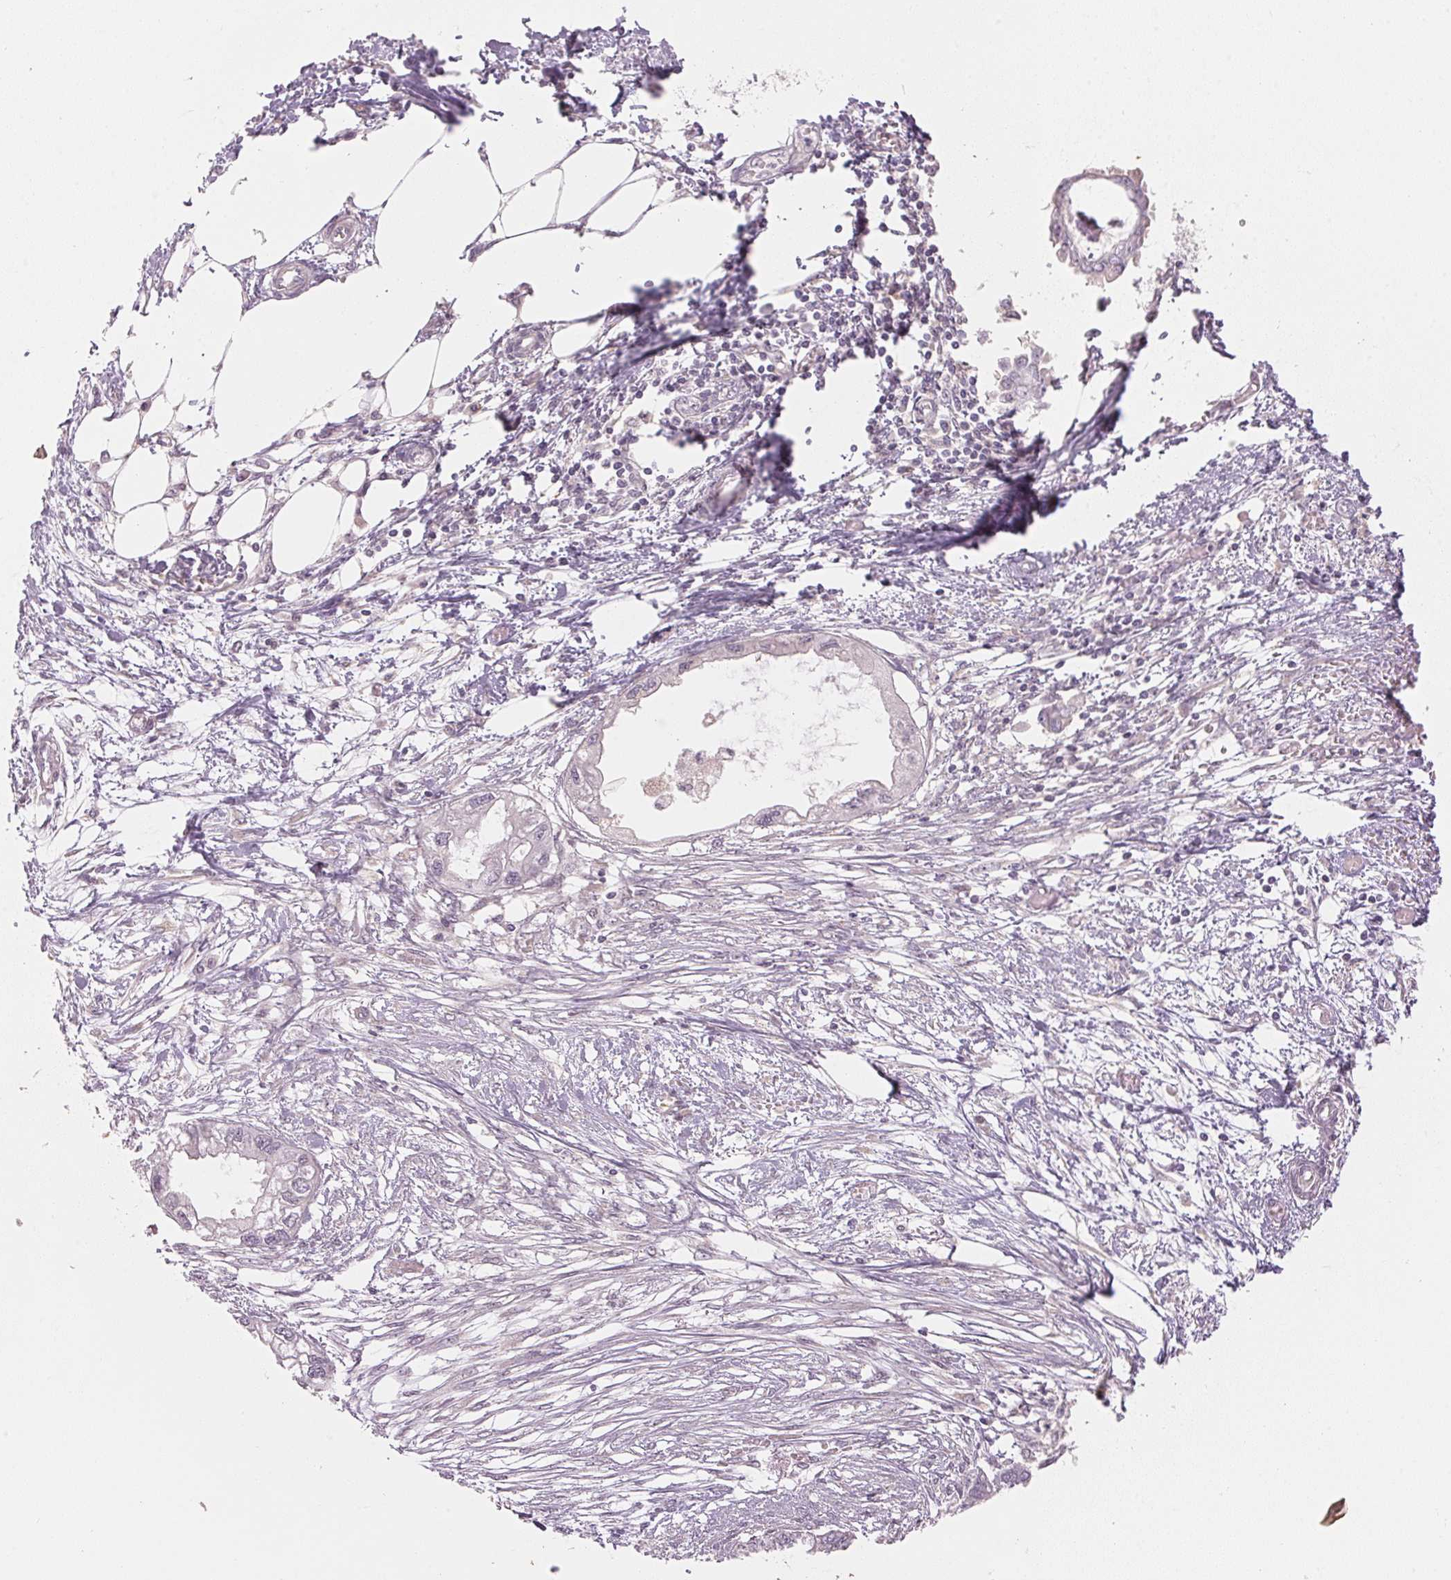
{"staining": {"intensity": "negative", "quantity": "none", "location": "none"}, "tissue": "endometrial cancer", "cell_type": "Tumor cells", "image_type": "cancer", "snomed": [{"axis": "morphology", "description": "Adenocarcinoma, NOS"}, {"axis": "morphology", "description": "Adenocarcinoma, metastatic, NOS"}, {"axis": "topography", "description": "Adipose tissue"}, {"axis": "topography", "description": "Endometrium"}], "caption": "High power microscopy photomicrograph of an IHC photomicrograph of endometrial cancer (metastatic adenocarcinoma), revealing no significant positivity in tumor cells. The staining was performed using DAB (3,3'-diaminobenzidine) to visualize the protein expression in brown, while the nuclei were stained in blue with hematoxylin (Magnification: 20x).", "gene": "KPRP", "patient": {"sex": "female", "age": 67}}